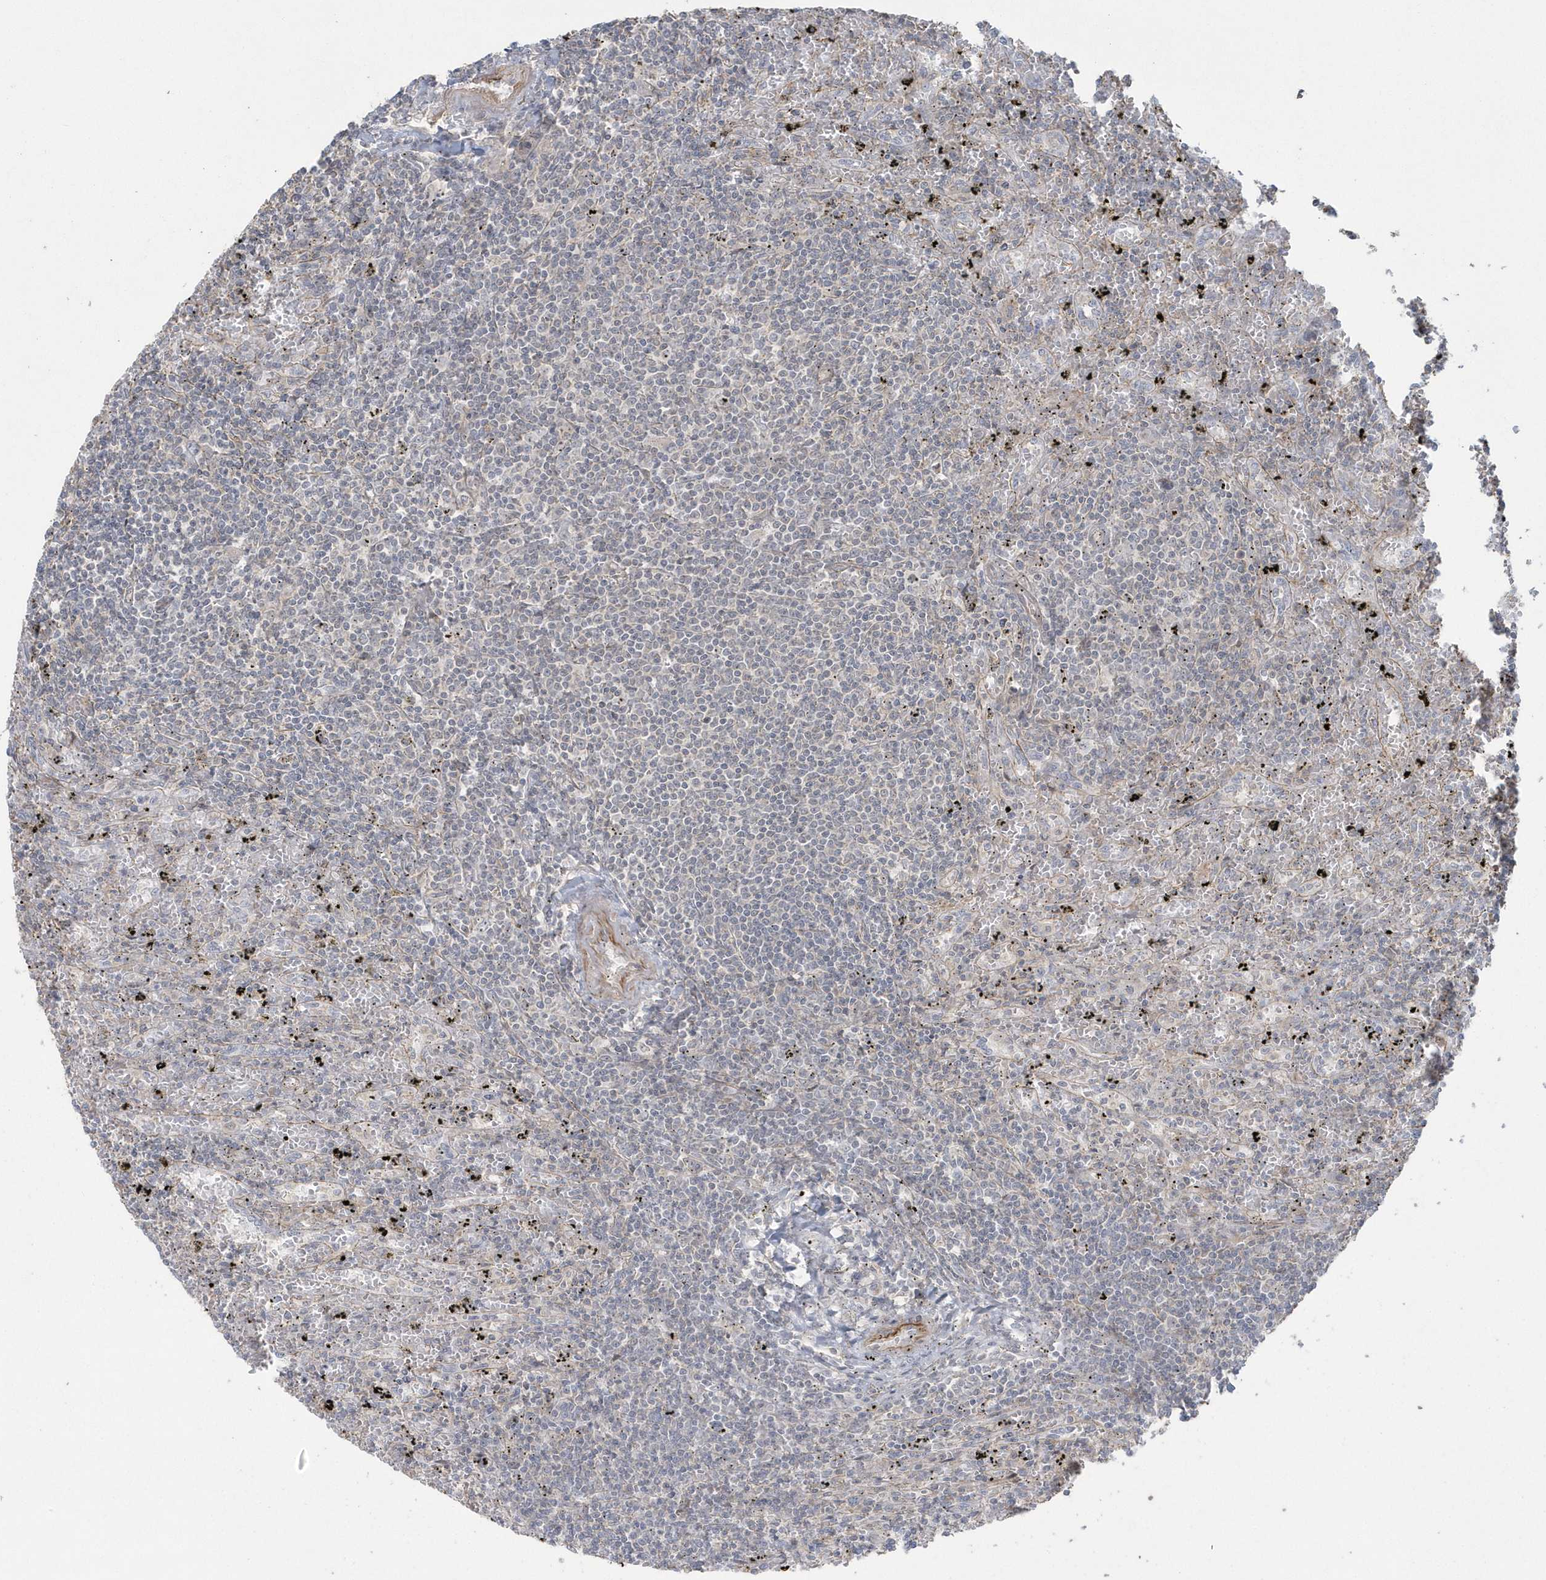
{"staining": {"intensity": "negative", "quantity": "none", "location": "none"}, "tissue": "lymphoma", "cell_type": "Tumor cells", "image_type": "cancer", "snomed": [{"axis": "morphology", "description": "Malignant lymphoma, non-Hodgkin's type, Low grade"}, {"axis": "topography", "description": "Spleen"}], "caption": "An IHC image of malignant lymphoma, non-Hodgkin's type (low-grade) is shown. There is no staining in tumor cells of malignant lymphoma, non-Hodgkin's type (low-grade).", "gene": "ARMC8", "patient": {"sex": "male", "age": 76}}